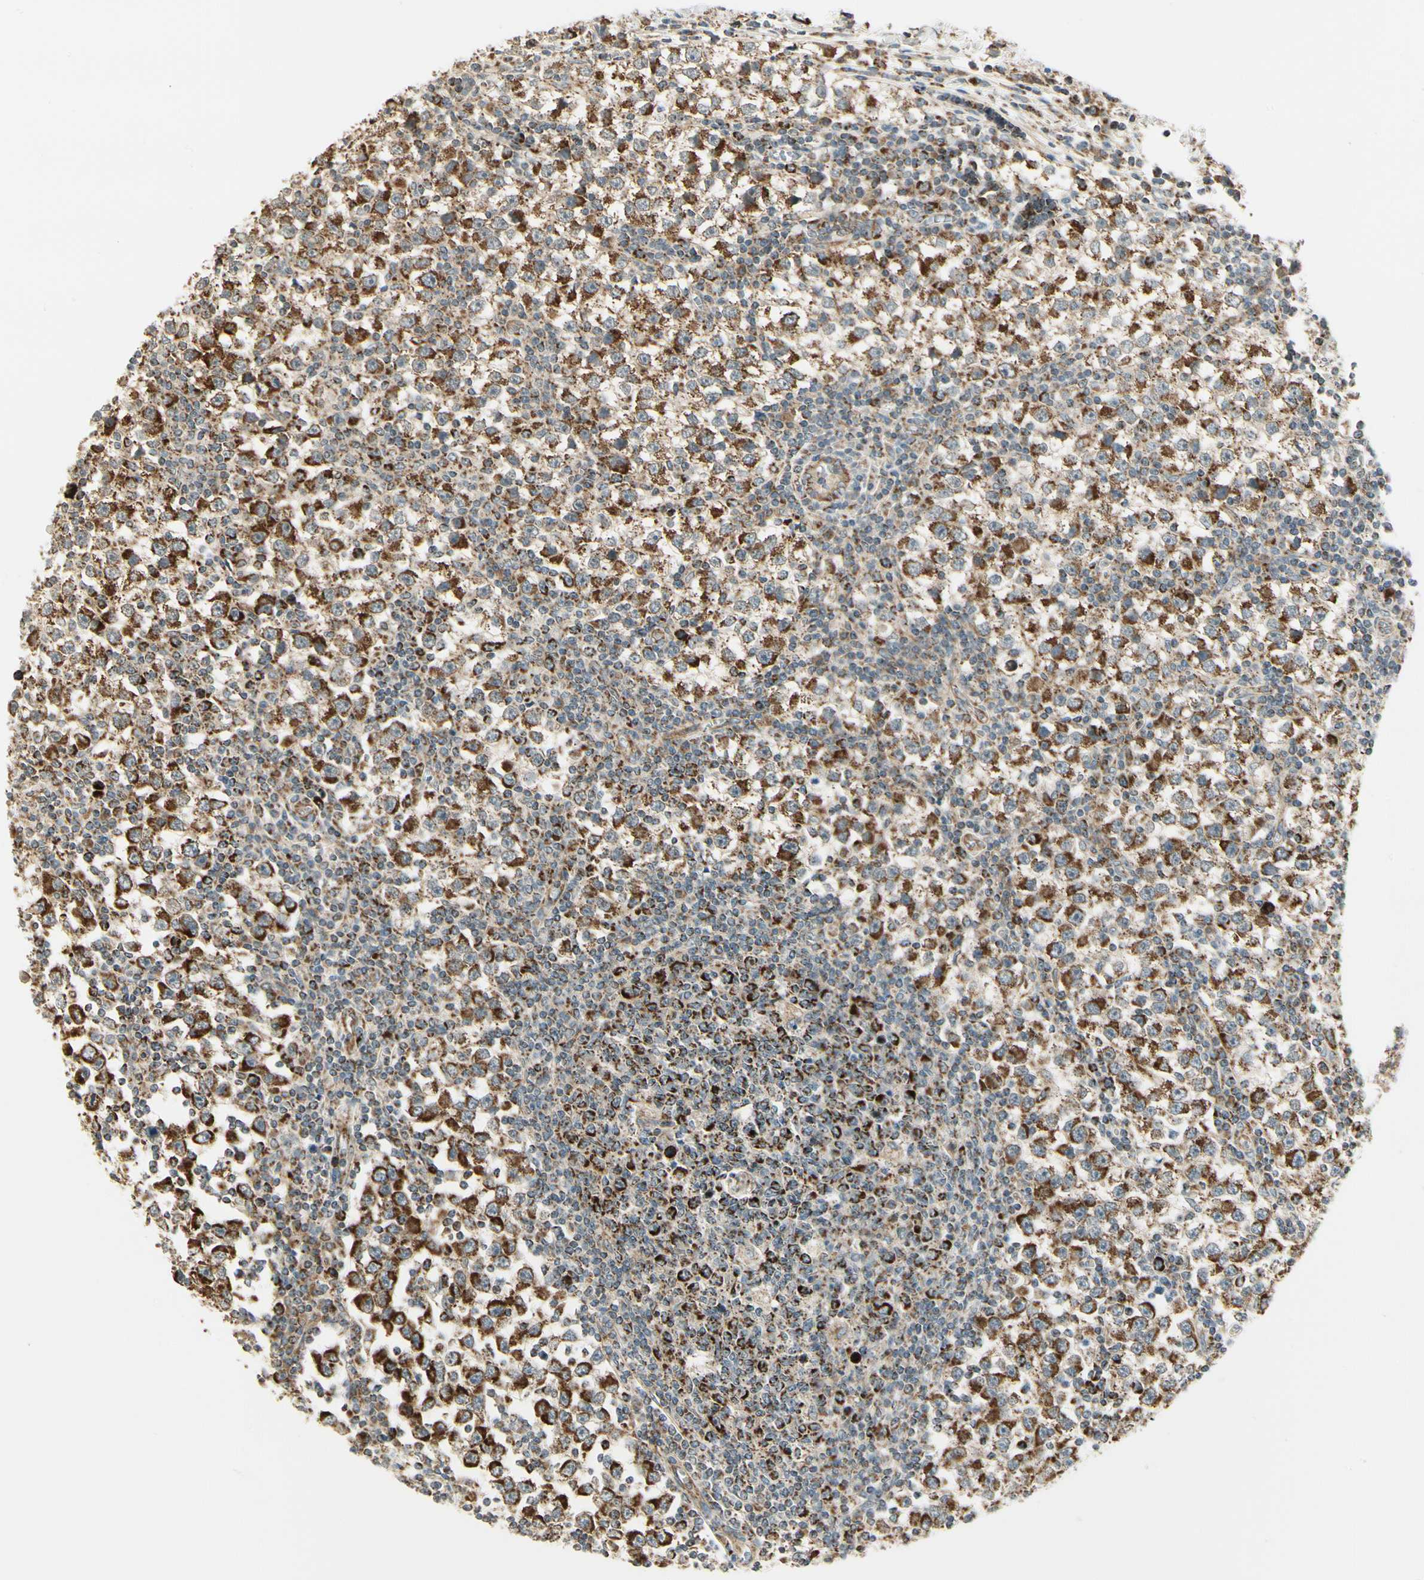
{"staining": {"intensity": "strong", "quantity": ">75%", "location": "cytoplasmic/membranous"}, "tissue": "testis cancer", "cell_type": "Tumor cells", "image_type": "cancer", "snomed": [{"axis": "morphology", "description": "Seminoma, NOS"}, {"axis": "topography", "description": "Testis"}], "caption": "Testis cancer (seminoma) was stained to show a protein in brown. There is high levels of strong cytoplasmic/membranous staining in approximately >75% of tumor cells. (DAB = brown stain, brightfield microscopy at high magnification).", "gene": "EPHB3", "patient": {"sex": "male", "age": 65}}